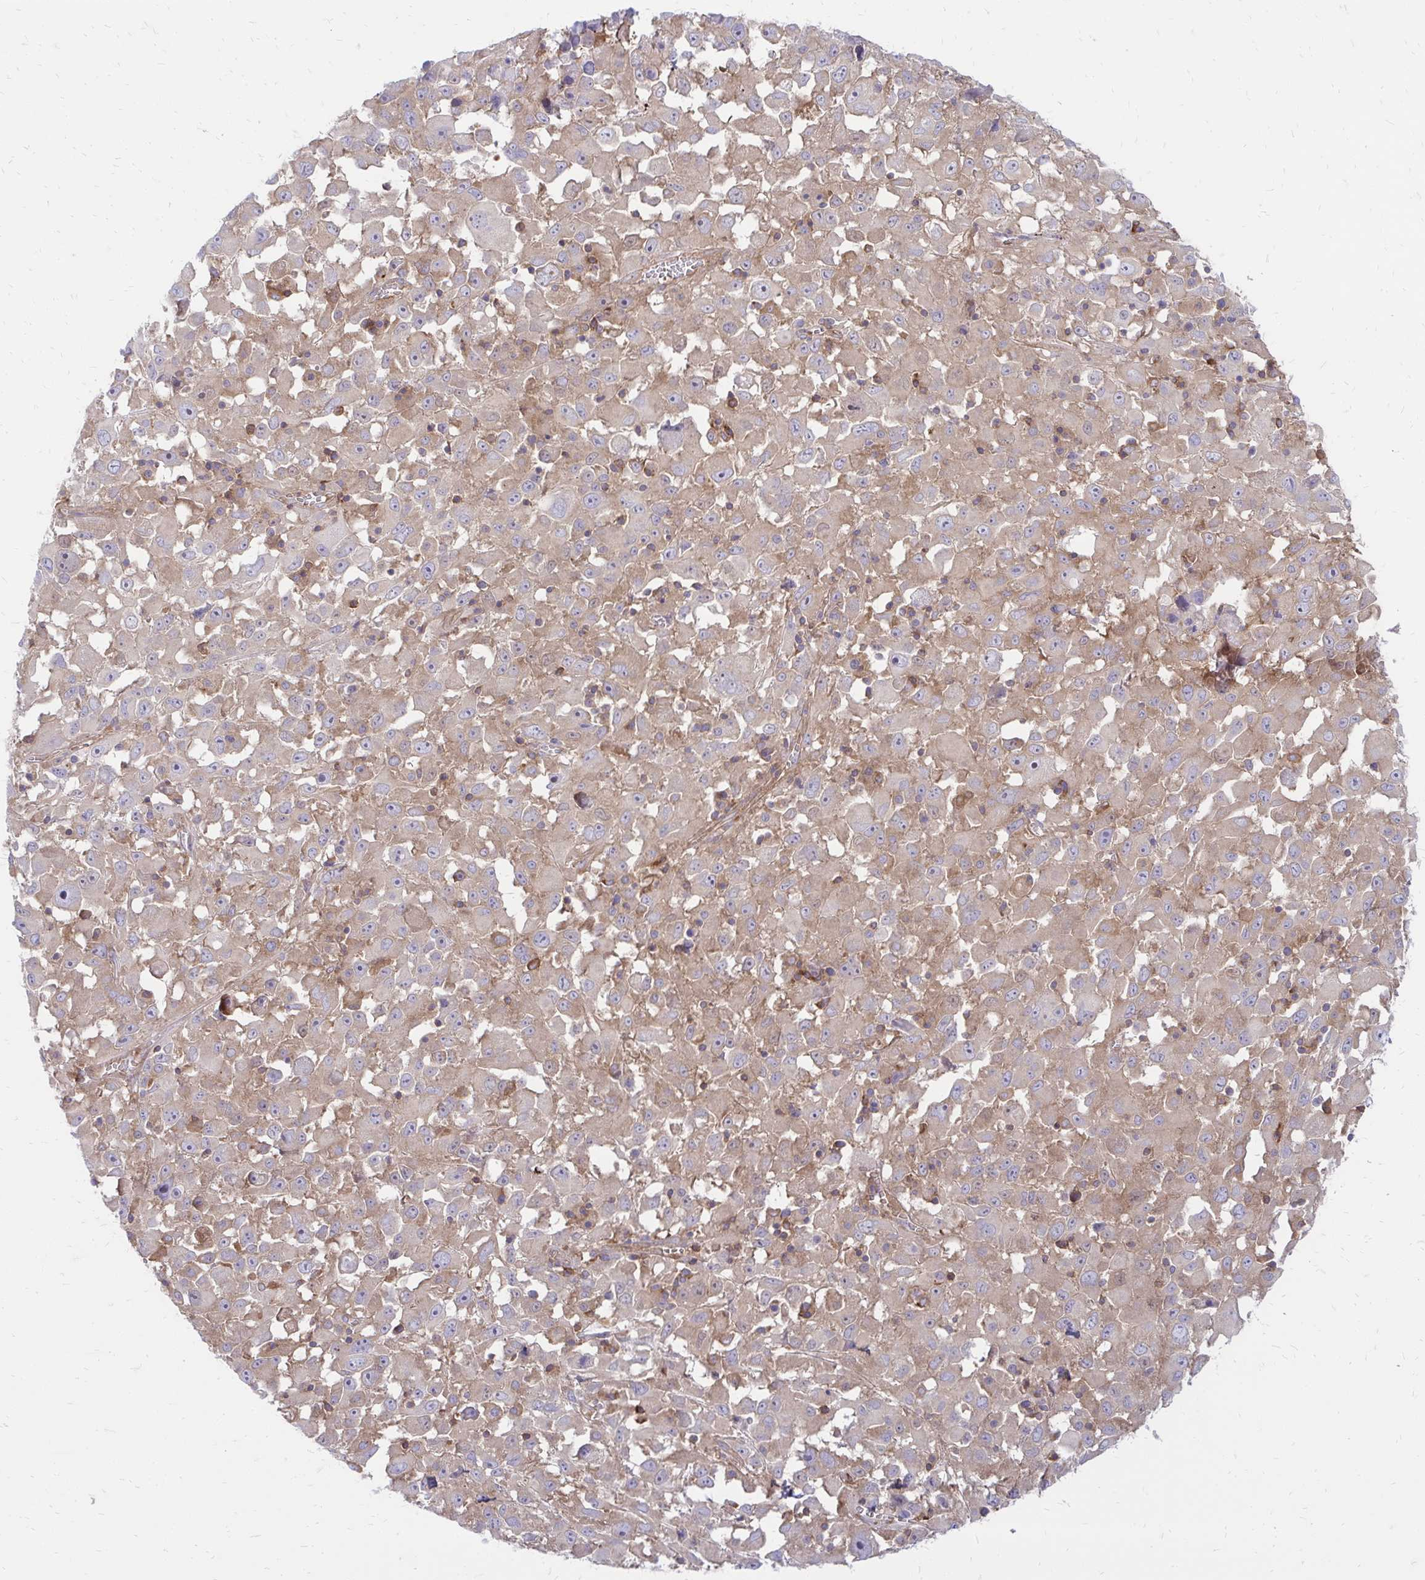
{"staining": {"intensity": "weak", "quantity": ">75%", "location": "cytoplasmic/membranous"}, "tissue": "melanoma", "cell_type": "Tumor cells", "image_type": "cancer", "snomed": [{"axis": "morphology", "description": "Malignant melanoma, Metastatic site"}, {"axis": "topography", "description": "Soft tissue"}], "caption": "Melanoma was stained to show a protein in brown. There is low levels of weak cytoplasmic/membranous staining in about >75% of tumor cells. (brown staining indicates protein expression, while blue staining denotes nuclei).", "gene": "ASAP1", "patient": {"sex": "male", "age": 50}}